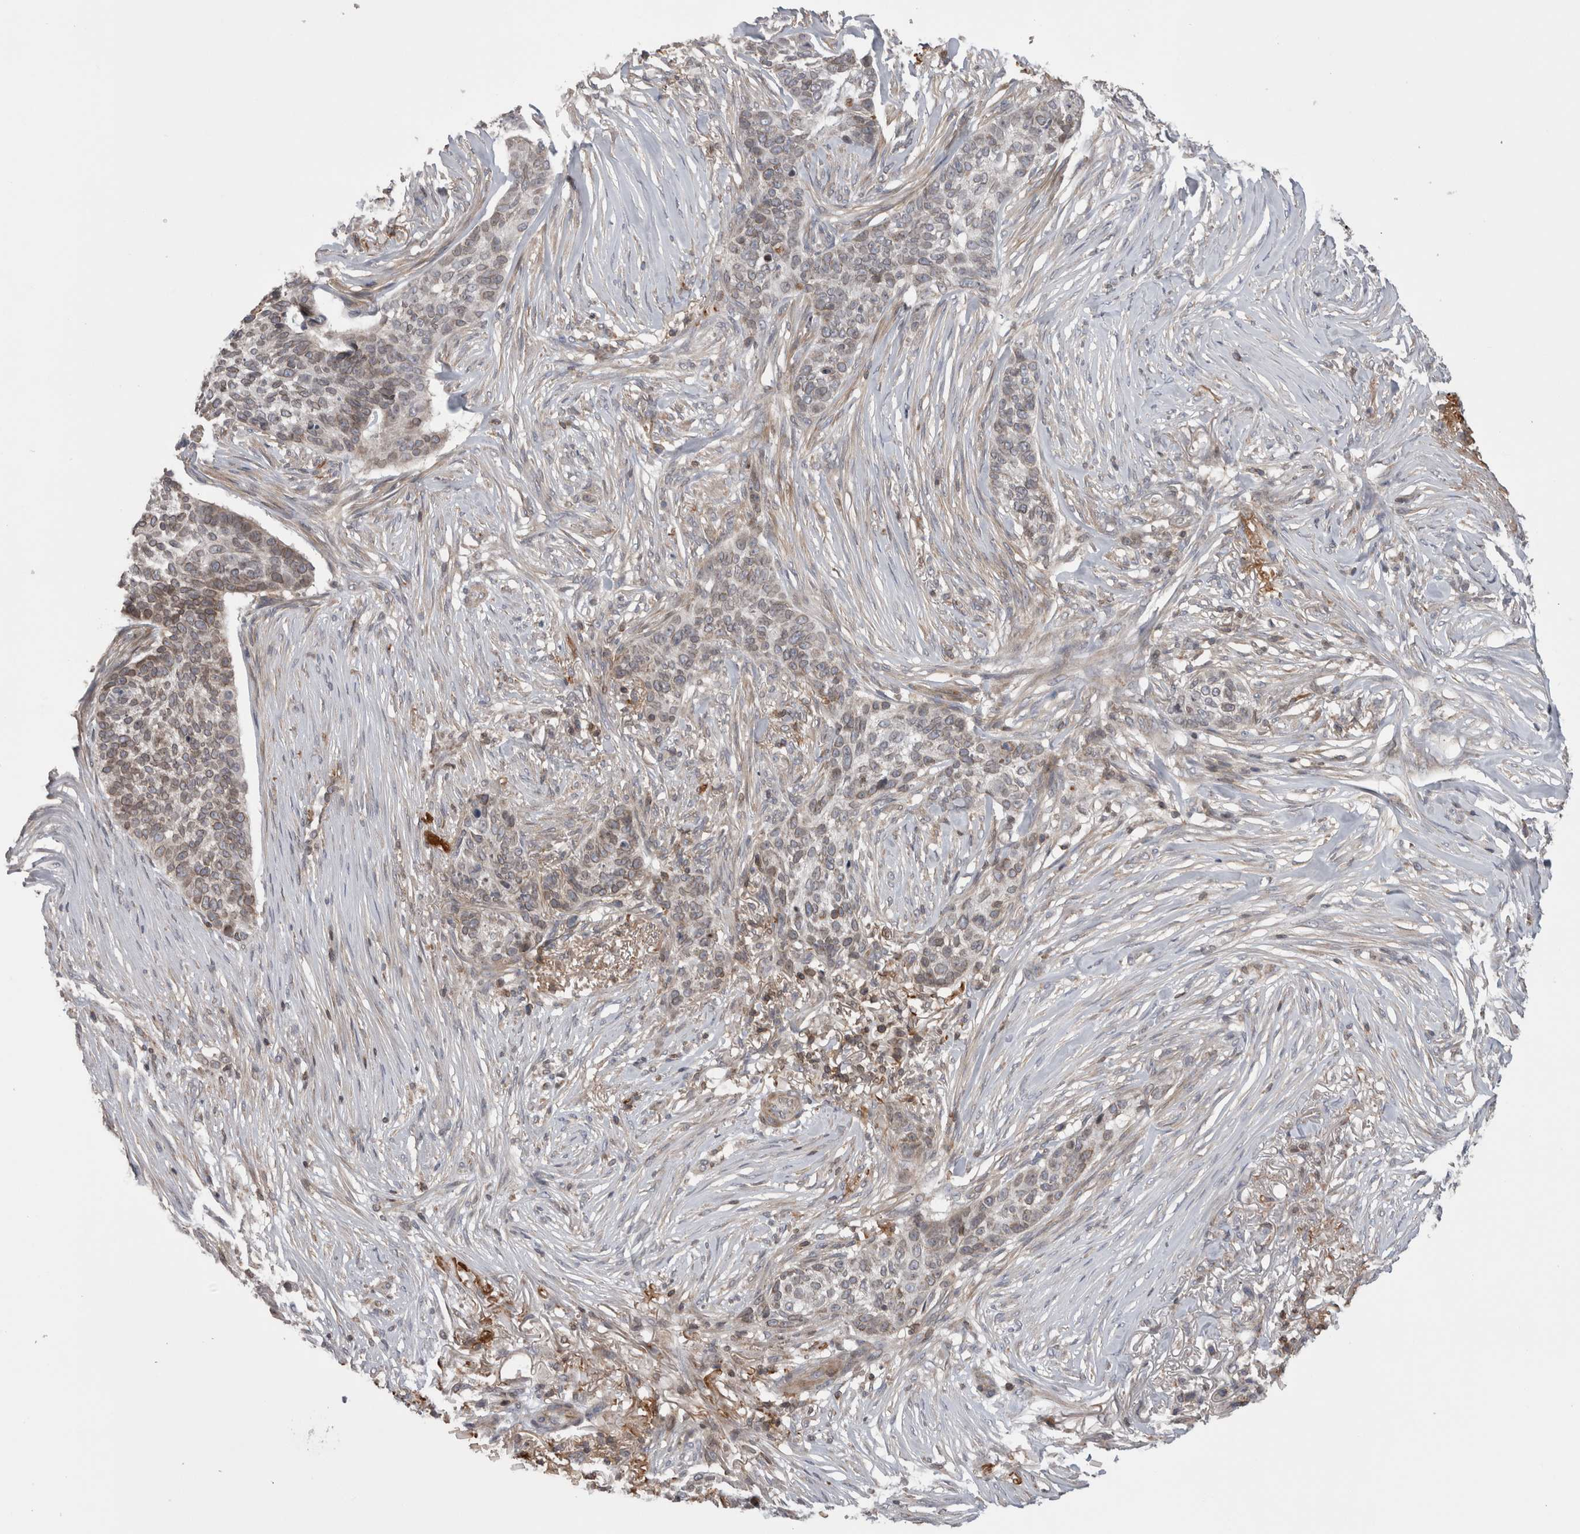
{"staining": {"intensity": "weak", "quantity": "<25%", "location": "cytoplasmic/membranous"}, "tissue": "skin cancer", "cell_type": "Tumor cells", "image_type": "cancer", "snomed": [{"axis": "morphology", "description": "Basal cell carcinoma"}, {"axis": "topography", "description": "Skin"}], "caption": "IHC of human skin cancer demonstrates no positivity in tumor cells.", "gene": "DARS2", "patient": {"sex": "male", "age": 85}}